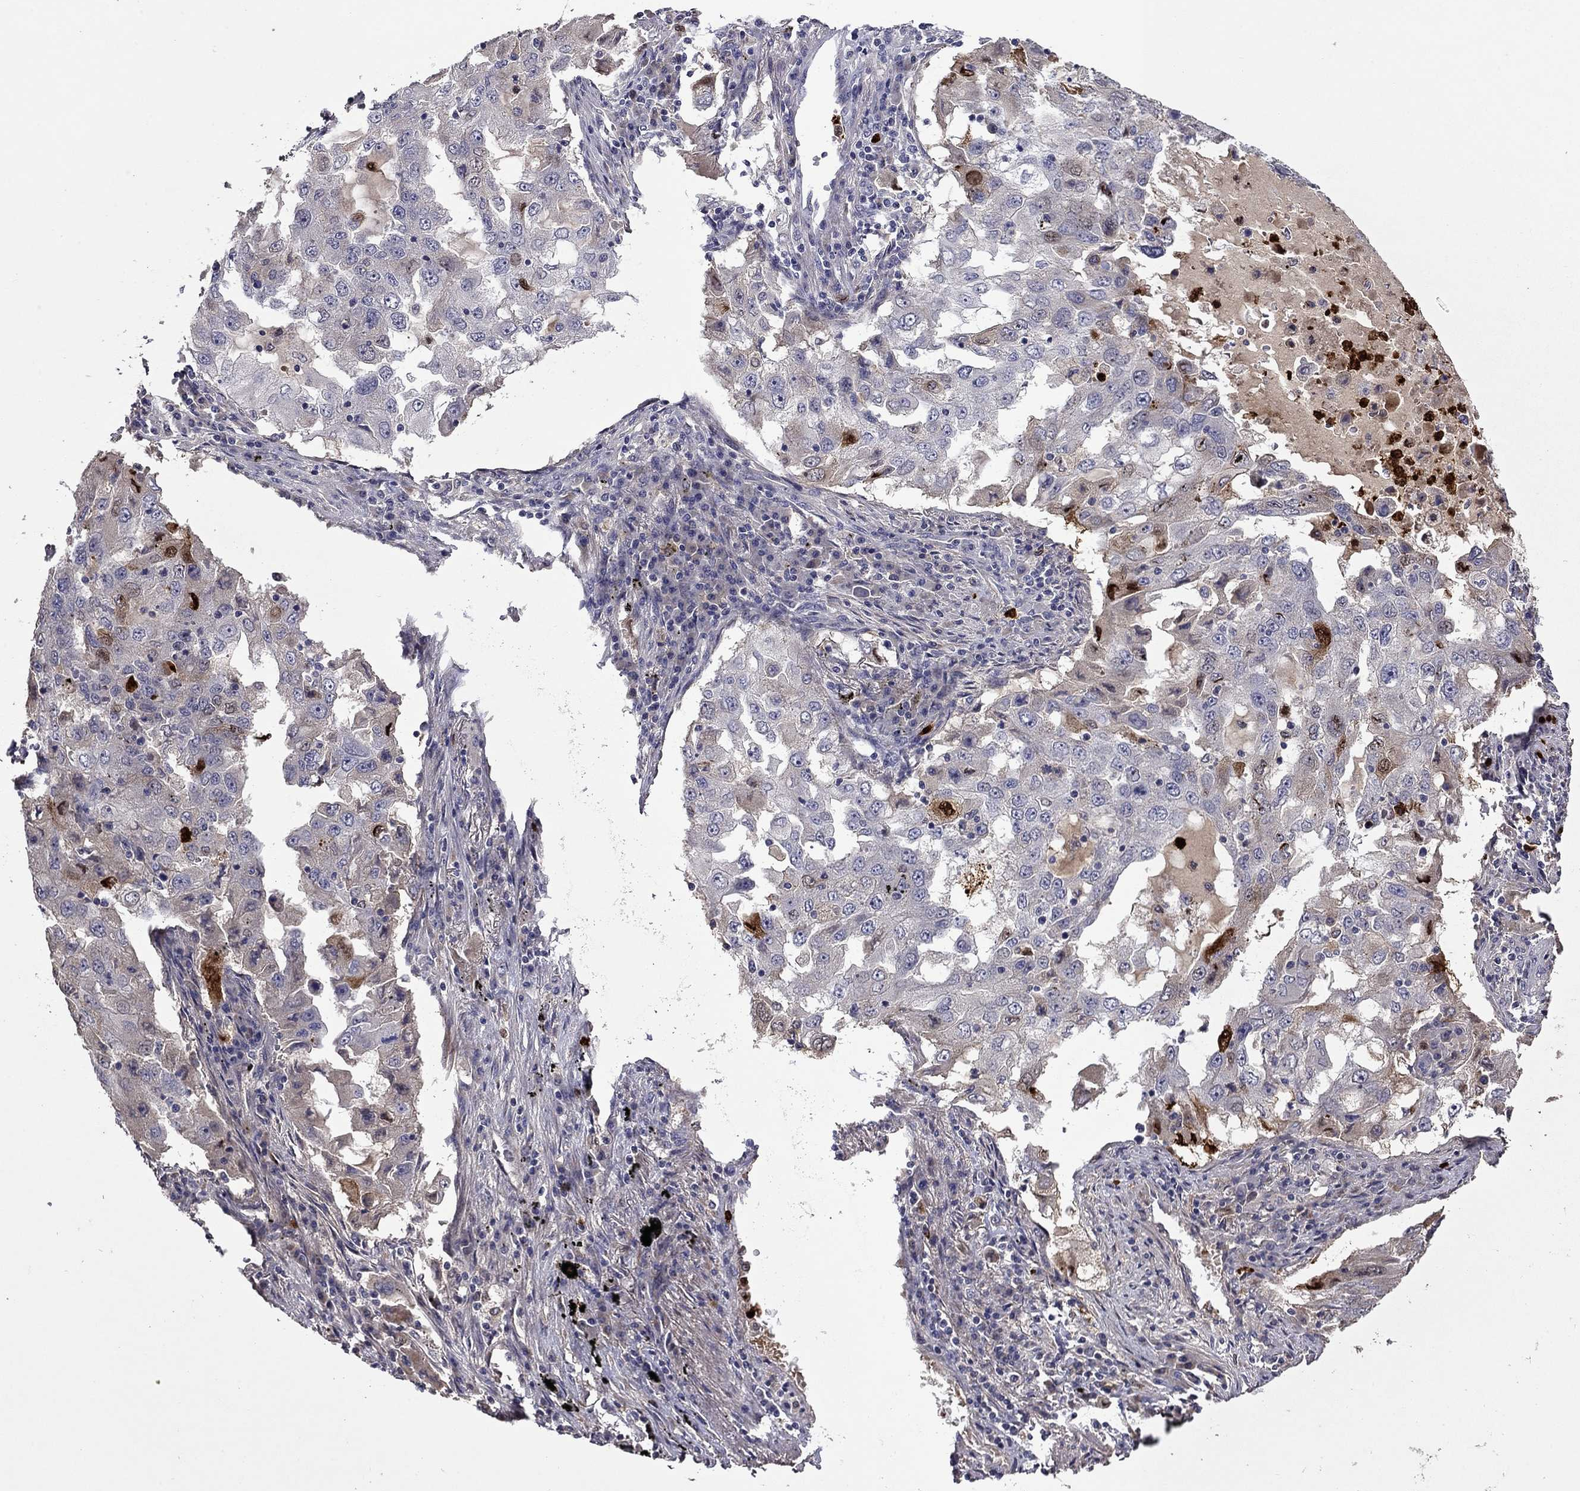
{"staining": {"intensity": "weak", "quantity": "<25%", "location": "cytoplasmic/membranous"}, "tissue": "lung cancer", "cell_type": "Tumor cells", "image_type": "cancer", "snomed": [{"axis": "morphology", "description": "Adenocarcinoma, NOS"}, {"axis": "topography", "description": "Lung"}], "caption": "The IHC micrograph has no significant expression in tumor cells of lung cancer (adenocarcinoma) tissue.", "gene": "SATB1", "patient": {"sex": "female", "age": 61}}